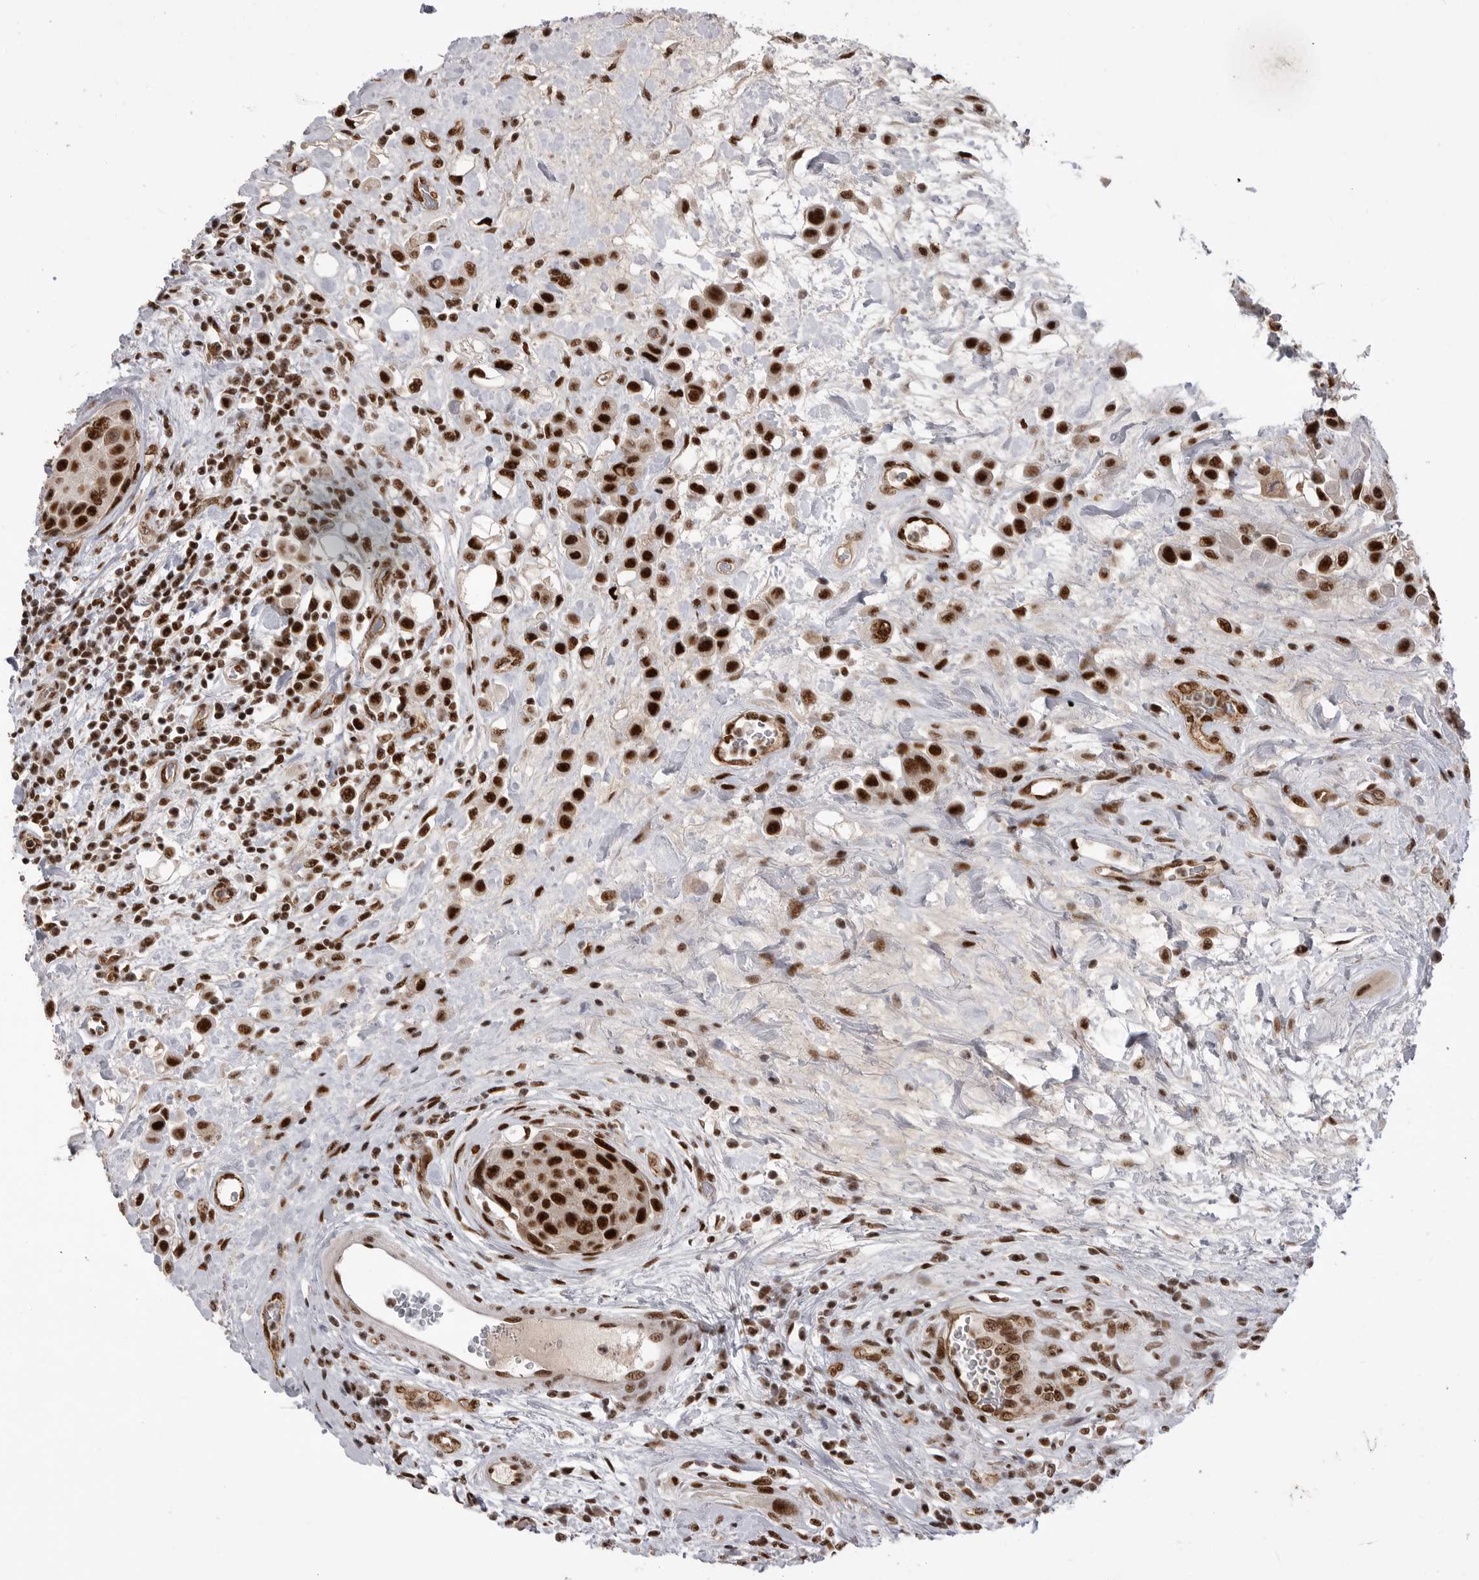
{"staining": {"intensity": "strong", "quantity": ">75%", "location": "nuclear"}, "tissue": "urothelial cancer", "cell_type": "Tumor cells", "image_type": "cancer", "snomed": [{"axis": "morphology", "description": "Urothelial carcinoma, High grade"}, {"axis": "topography", "description": "Urinary bladder"}], "caption": "Brown immunohistochemical staining in urothelial carcinoma (high-grade) demonstrates strong nuclear staining in approximately >75% of tumor cells.", "gene": "PPP1R8", "patient": {"sex": "male", "age": 50}}